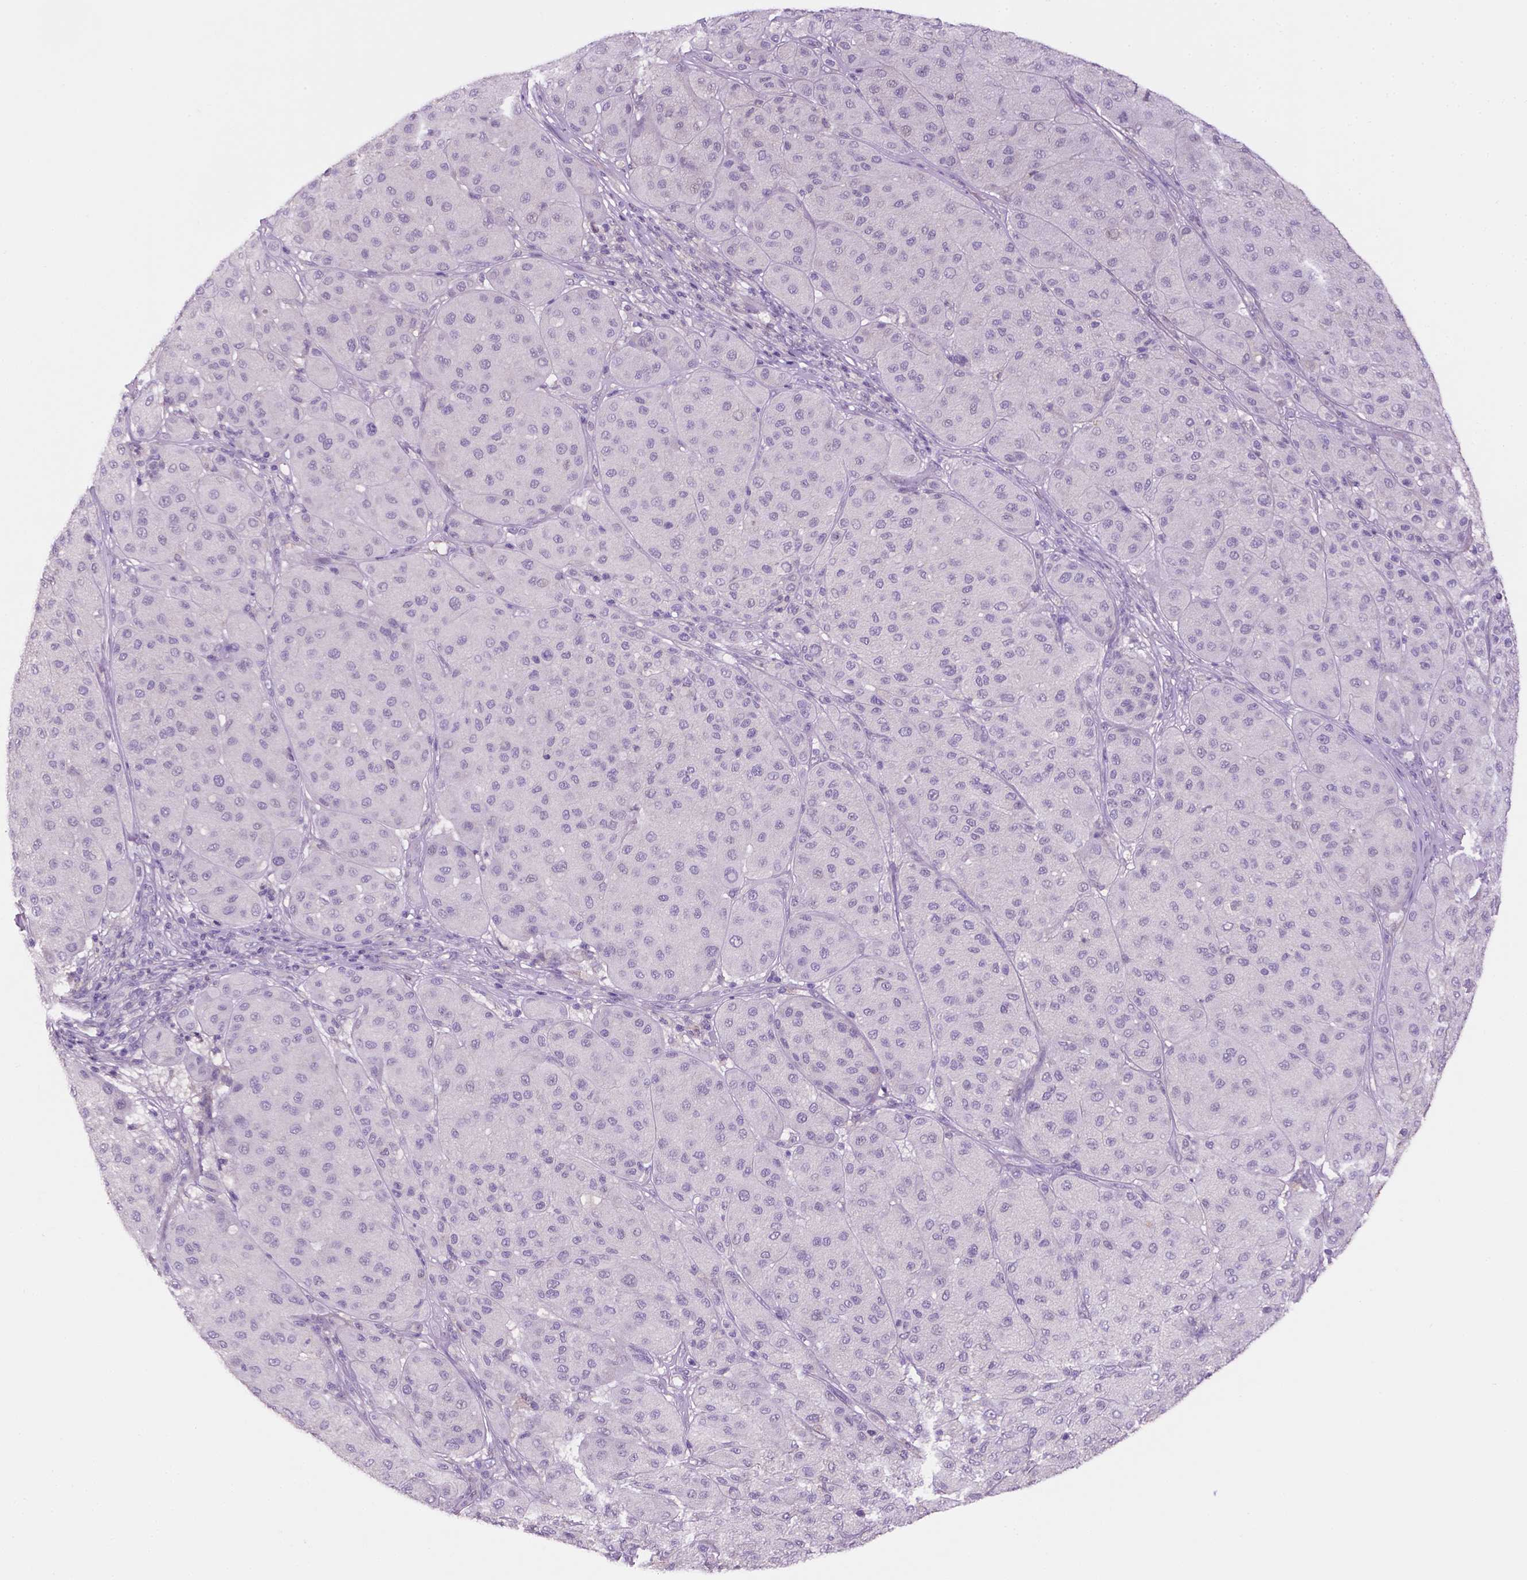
{"staining": {"intensity": "negative", "quantity": "none", "location": "none"}, "tissue": "melanoma", "cell_type": "Tumor cells", "image_type": "cancer", "snomed": [{"axis": "morphology", "description": "Malignant melanoma, Metastatic site"}, {"axis": "topography", "description": "Smooth muscle"}], "caption": "High power microscopy photomicrograph of an immunohistochemistry (IHC) micrograph of malignant melanoma (metastatic site), revealing no significant staining in tumor cells.", "gene": "FBLN1", "patient": {"sex": "male", "age": 41}}